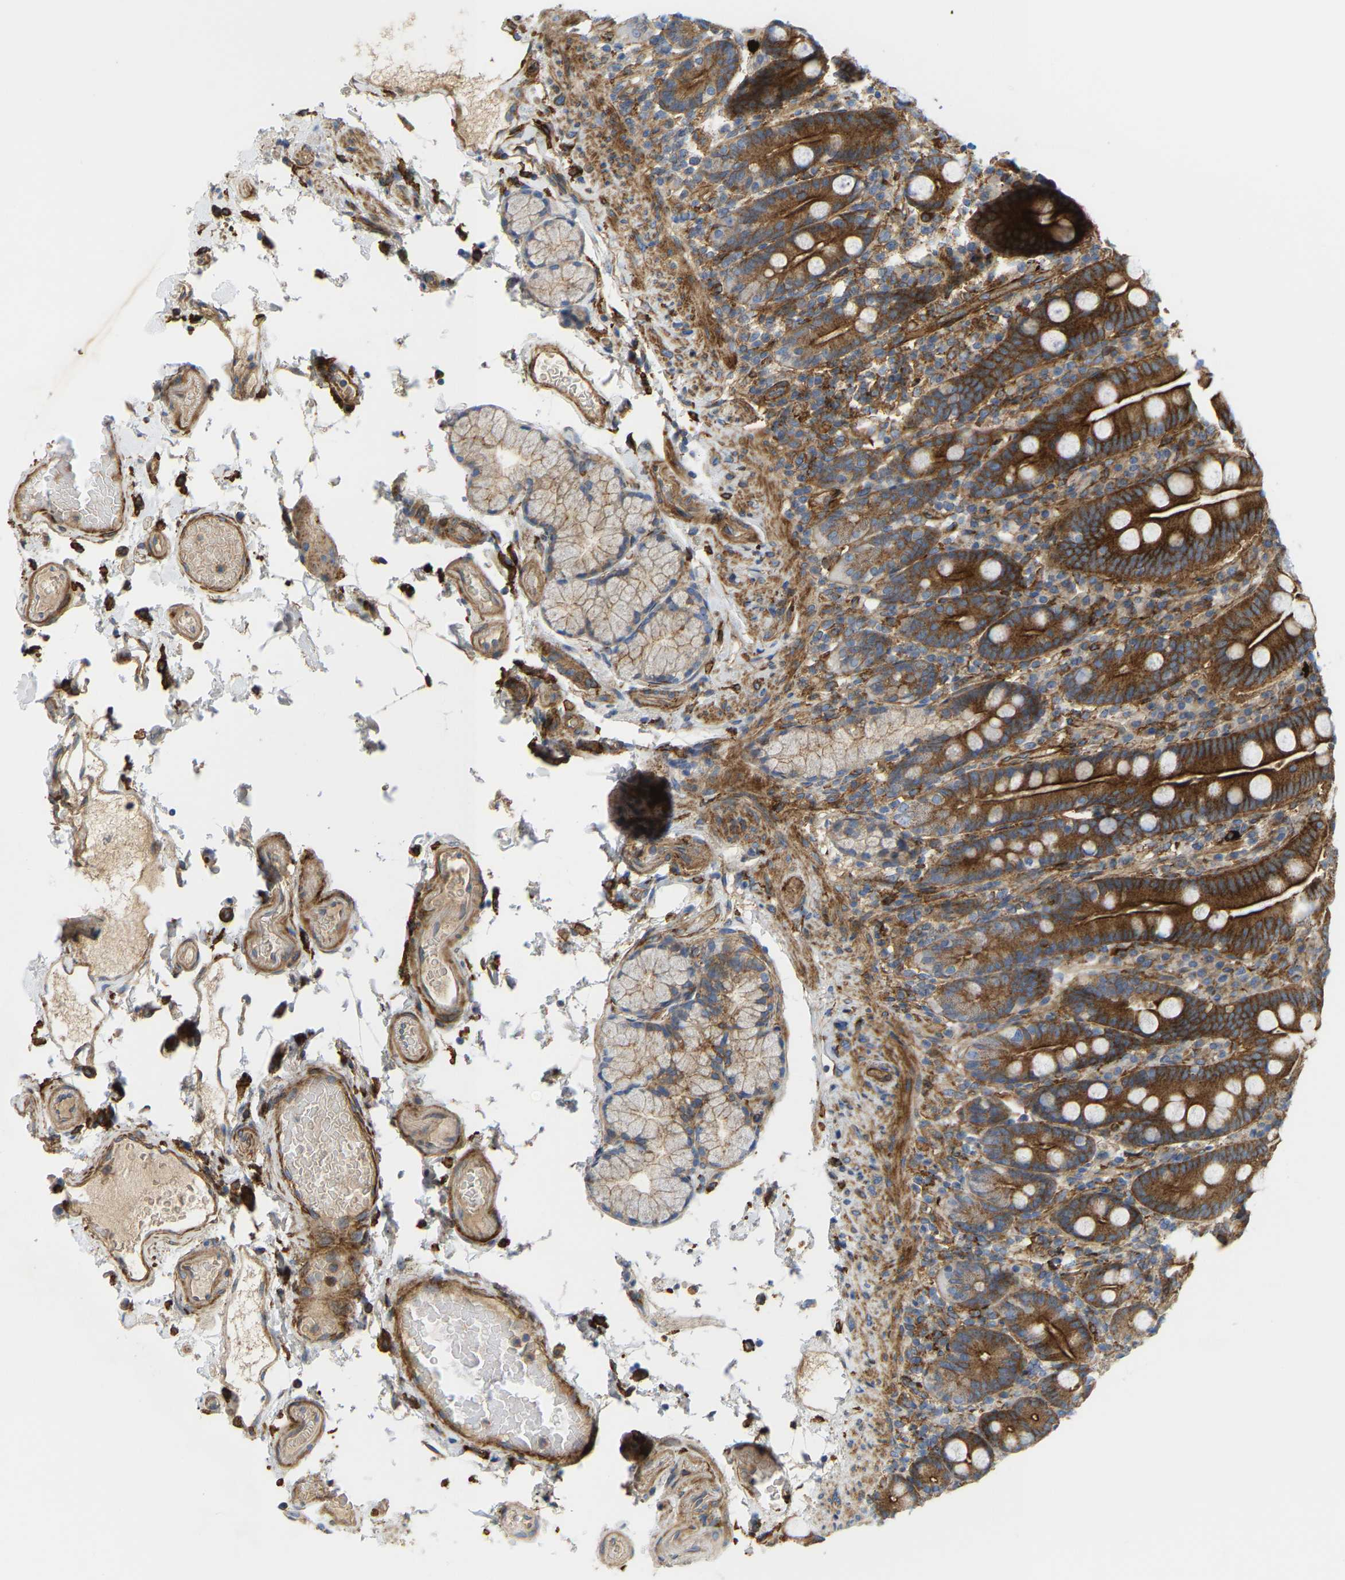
{"staining": {"intensity": "strong", "quantity": ">75%", "location": "cytoplasmic/membranous"}, "tissue": "duodenum", "cell_type": "Glandular cells", "image_type": "normal", "snomed": [{"axis": "morphology", "description": "Normal tissue, NOS"}, {"axis": "topography", "description": "Small intestine, NOS"}], "caption": "A brown stain highlights strong cytoplasmic/membranous positivity of a protein in glandular cells of normal human duodenum.", "gene": "PICALM", "patient": {"sex": "female", "age": 71}}